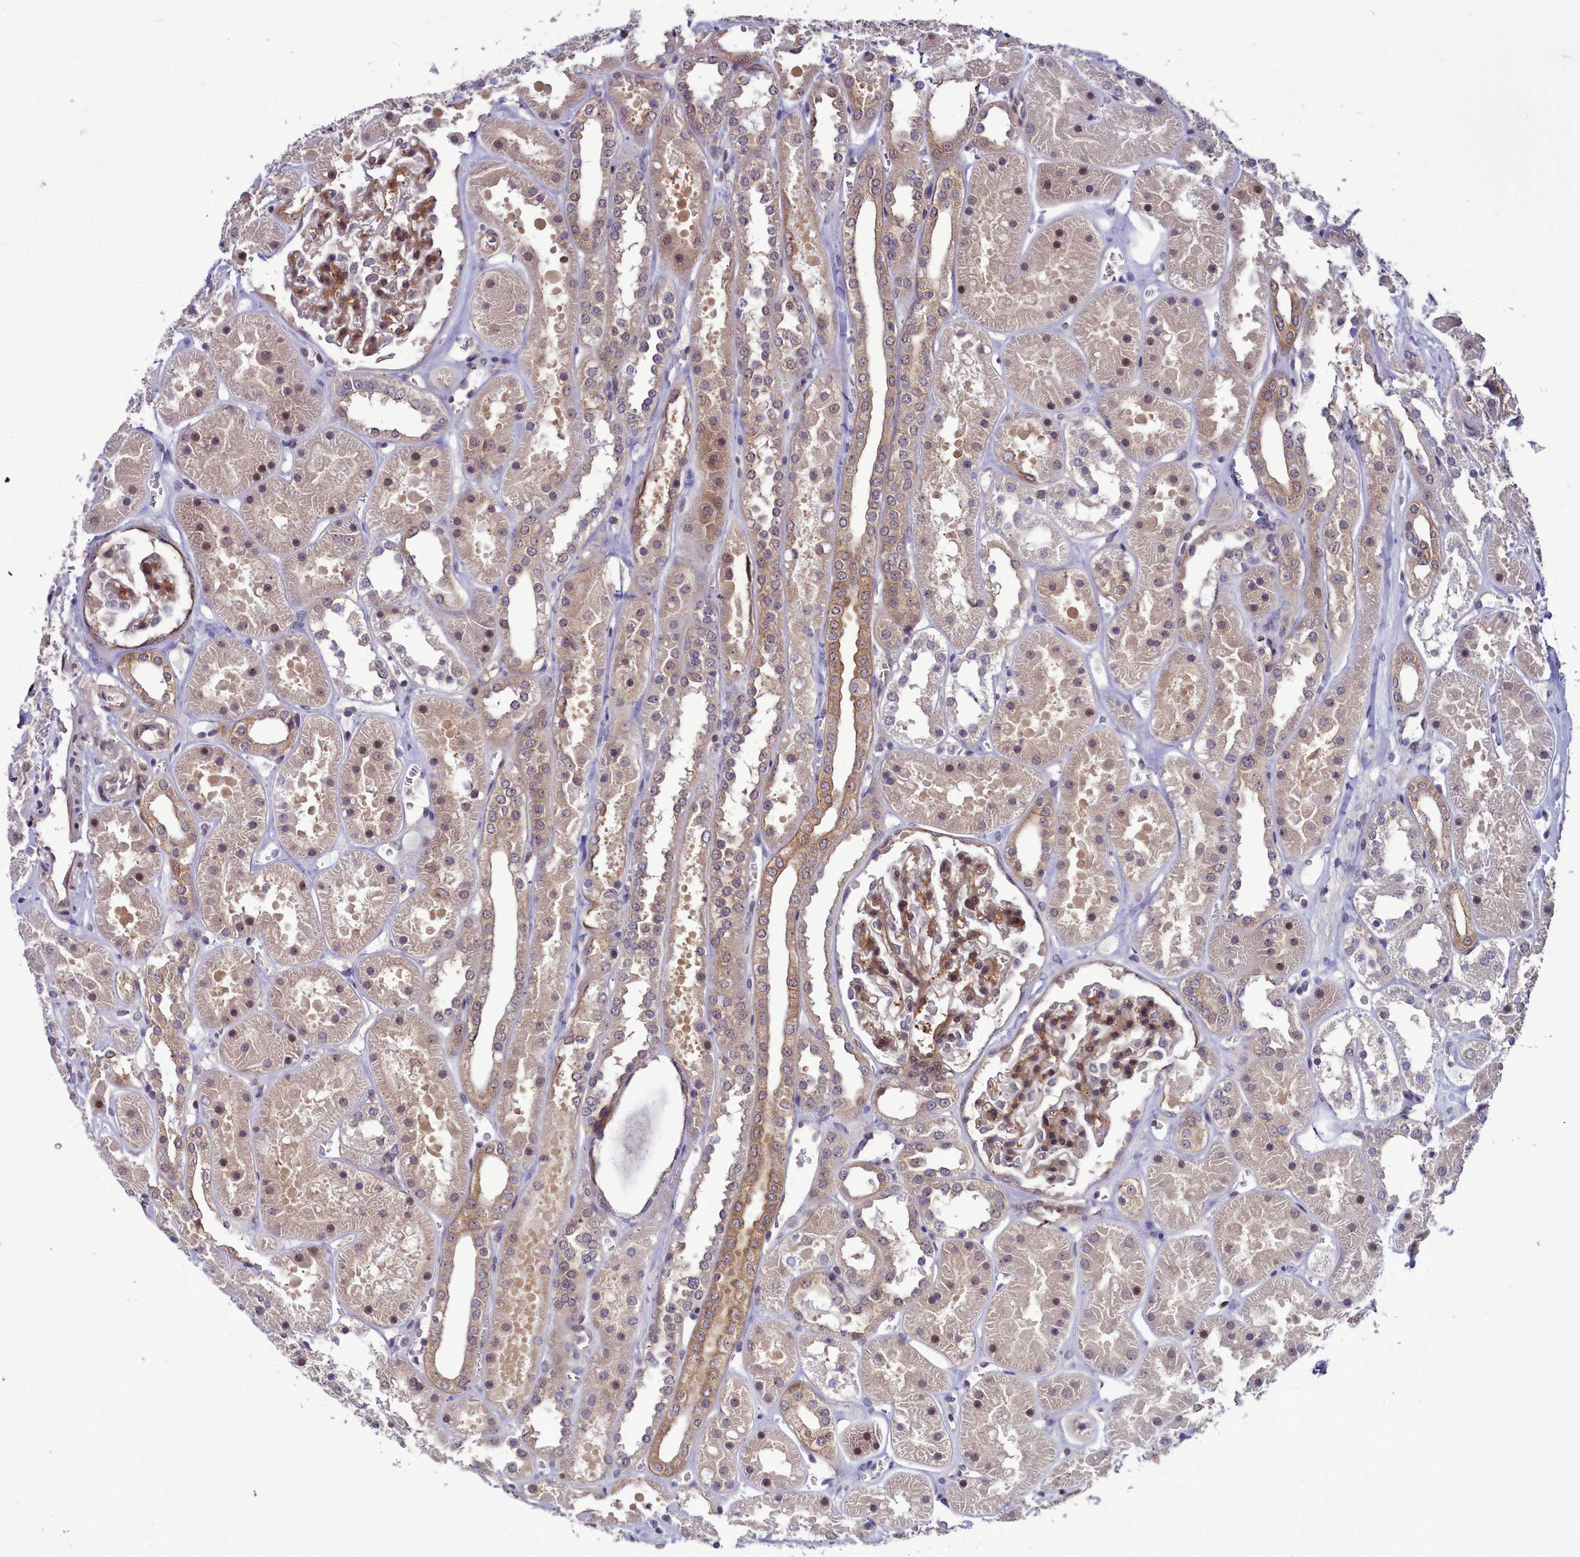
{"staining": {"intensity": "moderate", "quantity": "25%-75%", "location": "cytoplasmic/membranous"}, "tissue": "kidney", "cell_type": "Cells in glomeruli", "image_type": "normal", "snomed": [{"axis": "morphology", "description": "Normal tissue, NOS"}, {"axis": "topography", "description": "Kidney"}], "caption": "Immunohistochemistry (IHC) staining of unremarkable kidney, which reveals medium levels of moderate cytoplasmic/membranous staining in about 25%-75% of cells in glomeruli indicating moderate cytoplasmic/membranous protein positivity. The staining was performed using DAB (3,3'-diaminobenzidine) (brown) for protein detection and nuclei were counterstained in hematoxylin (blue).", "gene": "BCAR1", "patient": {"sex": "female", "age": 41}}